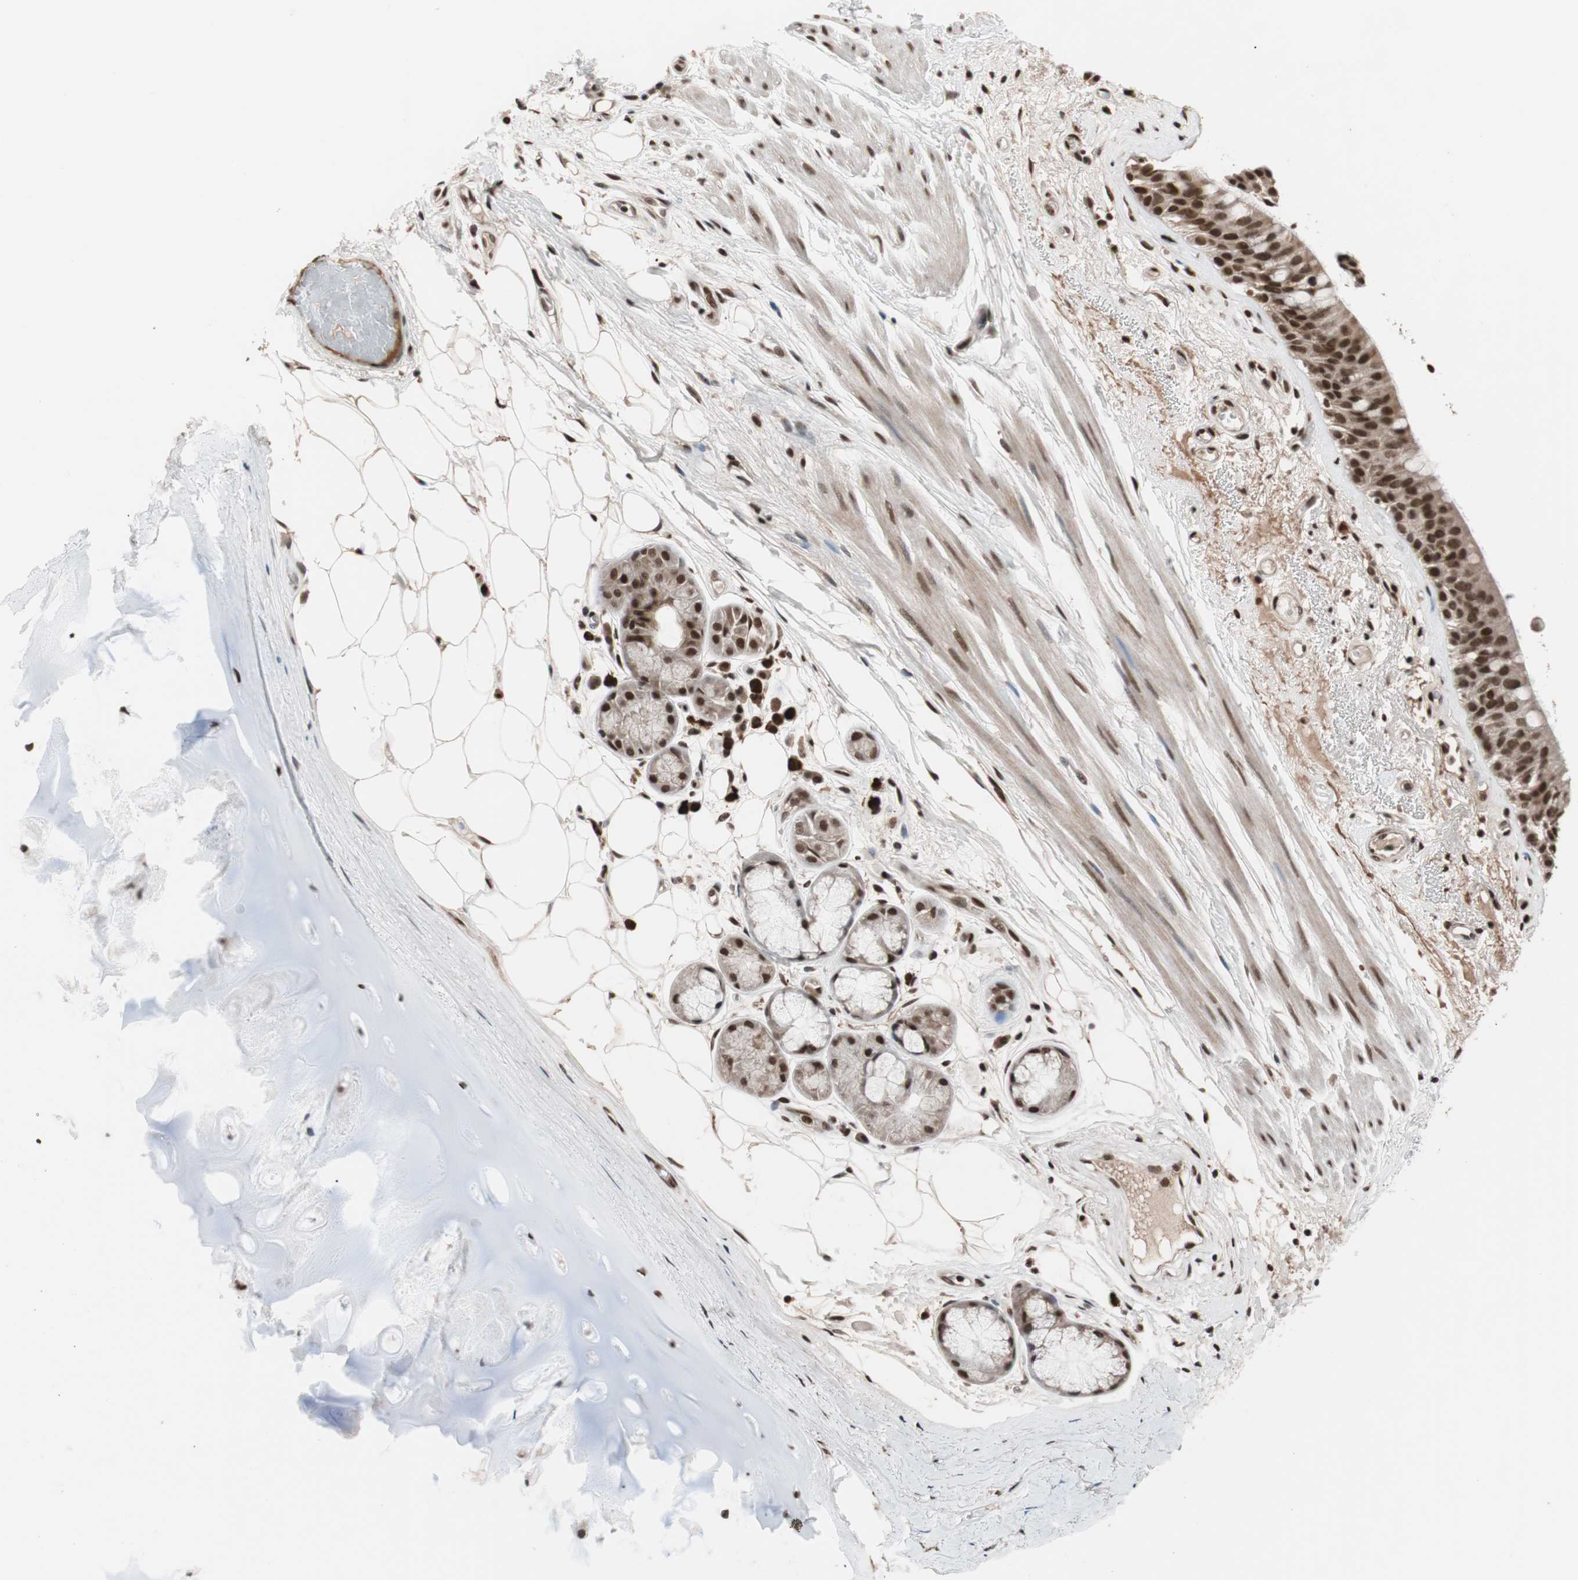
{"staining": {"intensity": "strong", "quantity": ">75%", "location": "nuclear"}, "tissue": "bronchus", "cell_type": "Respiratory epithelial cells", "image_type": "normal", "snomed": [{"axis": "morphology", "description": "Normal tissue, NOS"}, {"axis": "topography", "description": "Bronchus"}], "caption": "Brown immunohistochemical staining in unremarkable bronchus reveals strong nuclear expression in about >75% of respiratory epithelial cells.", "gene": "CHAMP1", "patient": {"sex": "male", "age": 66}}